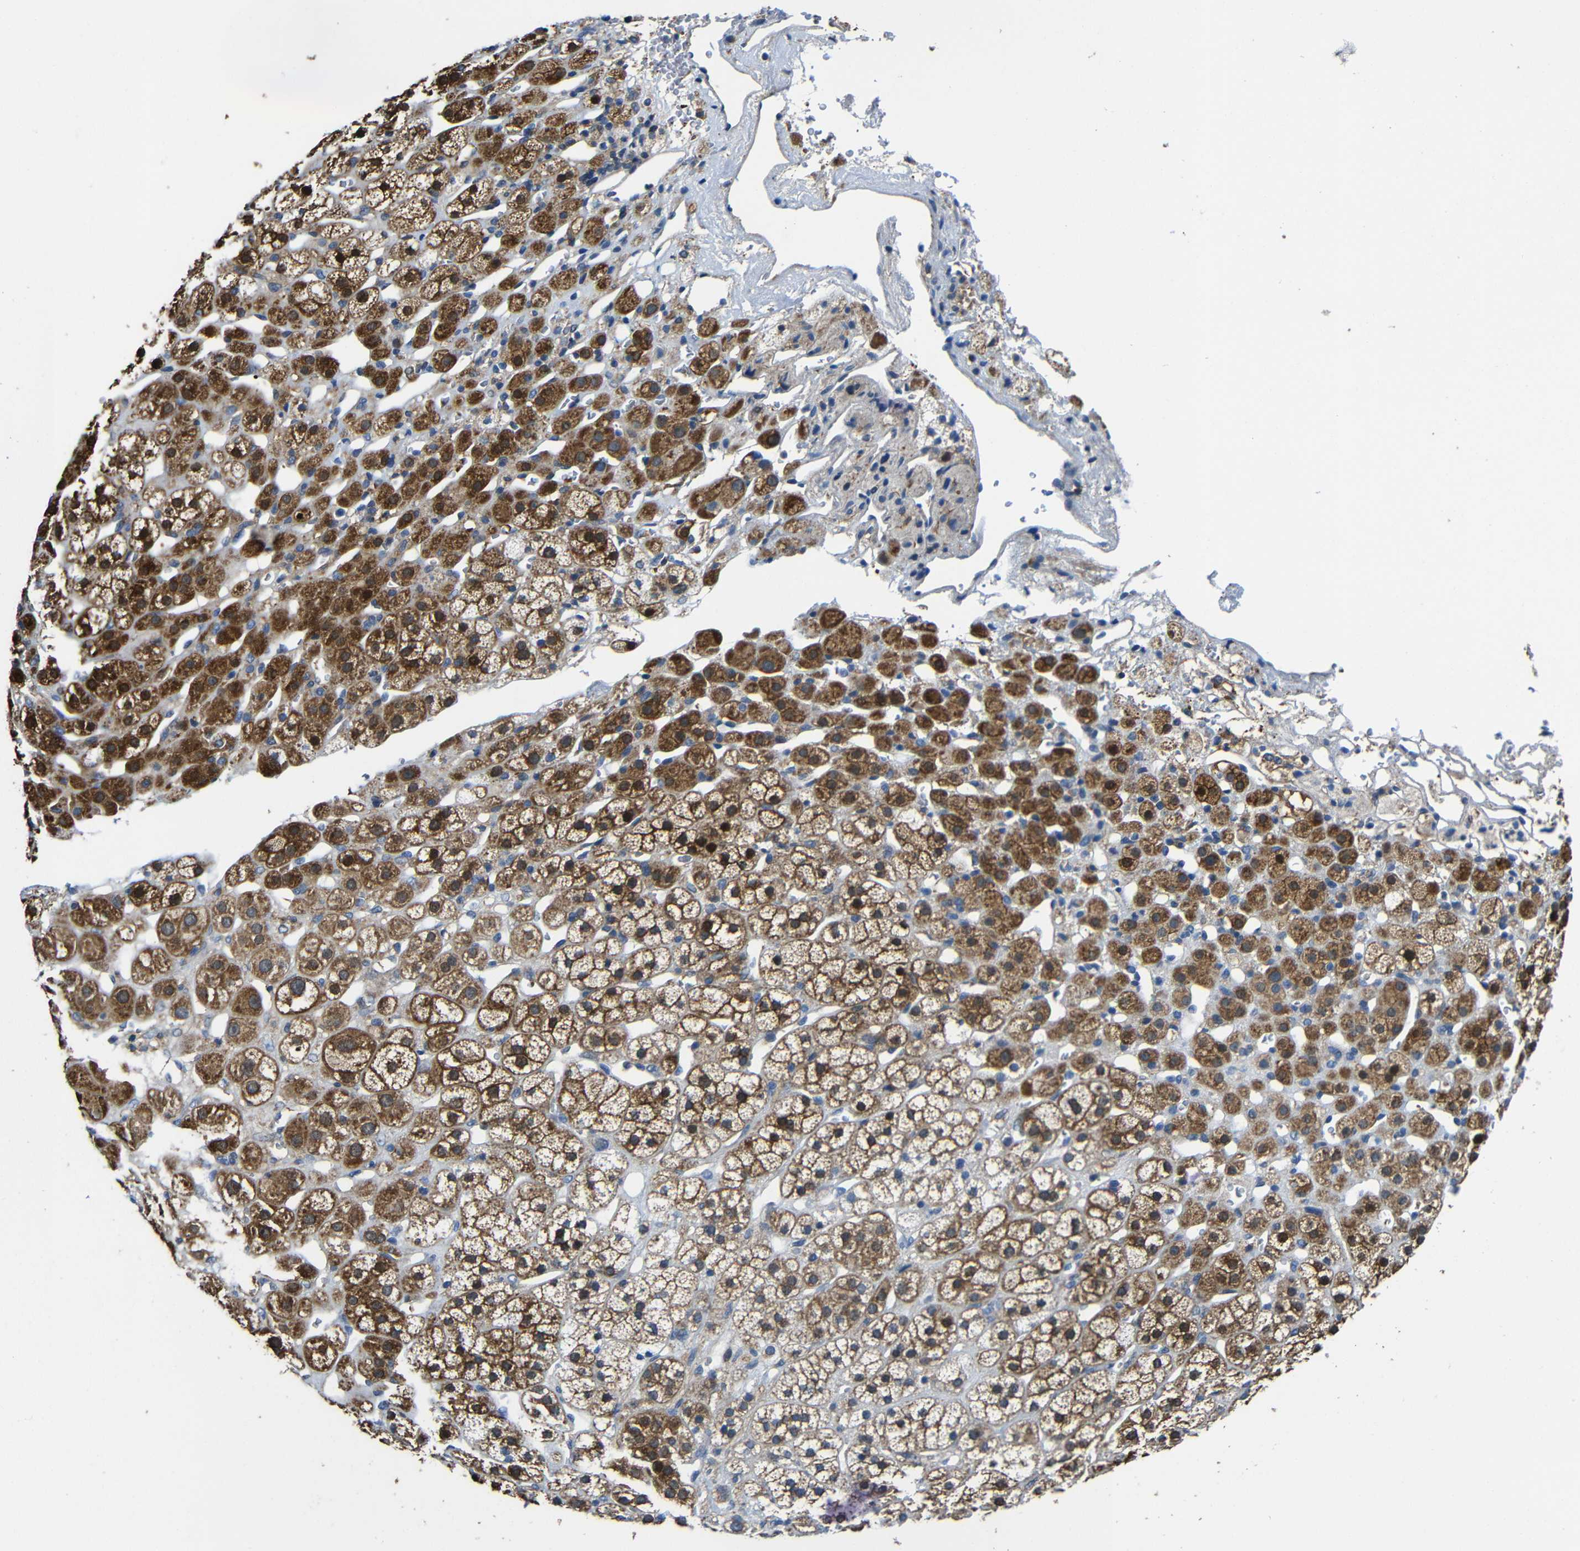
{"staining": {"intensity": "moderate", "quantity": ">75%", "location": "cytoplasmic/membranous"}, "tissue": "adrenal gland", "cell_type": "Glandular cells", "image_type": "normal", "snomed": [{"axis": "morphology", "description": "Normal tissue, NOS"}, {"axis": "topography", "description": "Adrenal gland"}], "caption": "The histopathology image demonstrates immunohistochemical staining of normal adrenal gland. There is moderate cytoplasmic/membranous staining is identified in approximately >75% of glandular cells.", "gene": "GDI1", "patient": {"sex": "male", "age": 56}}